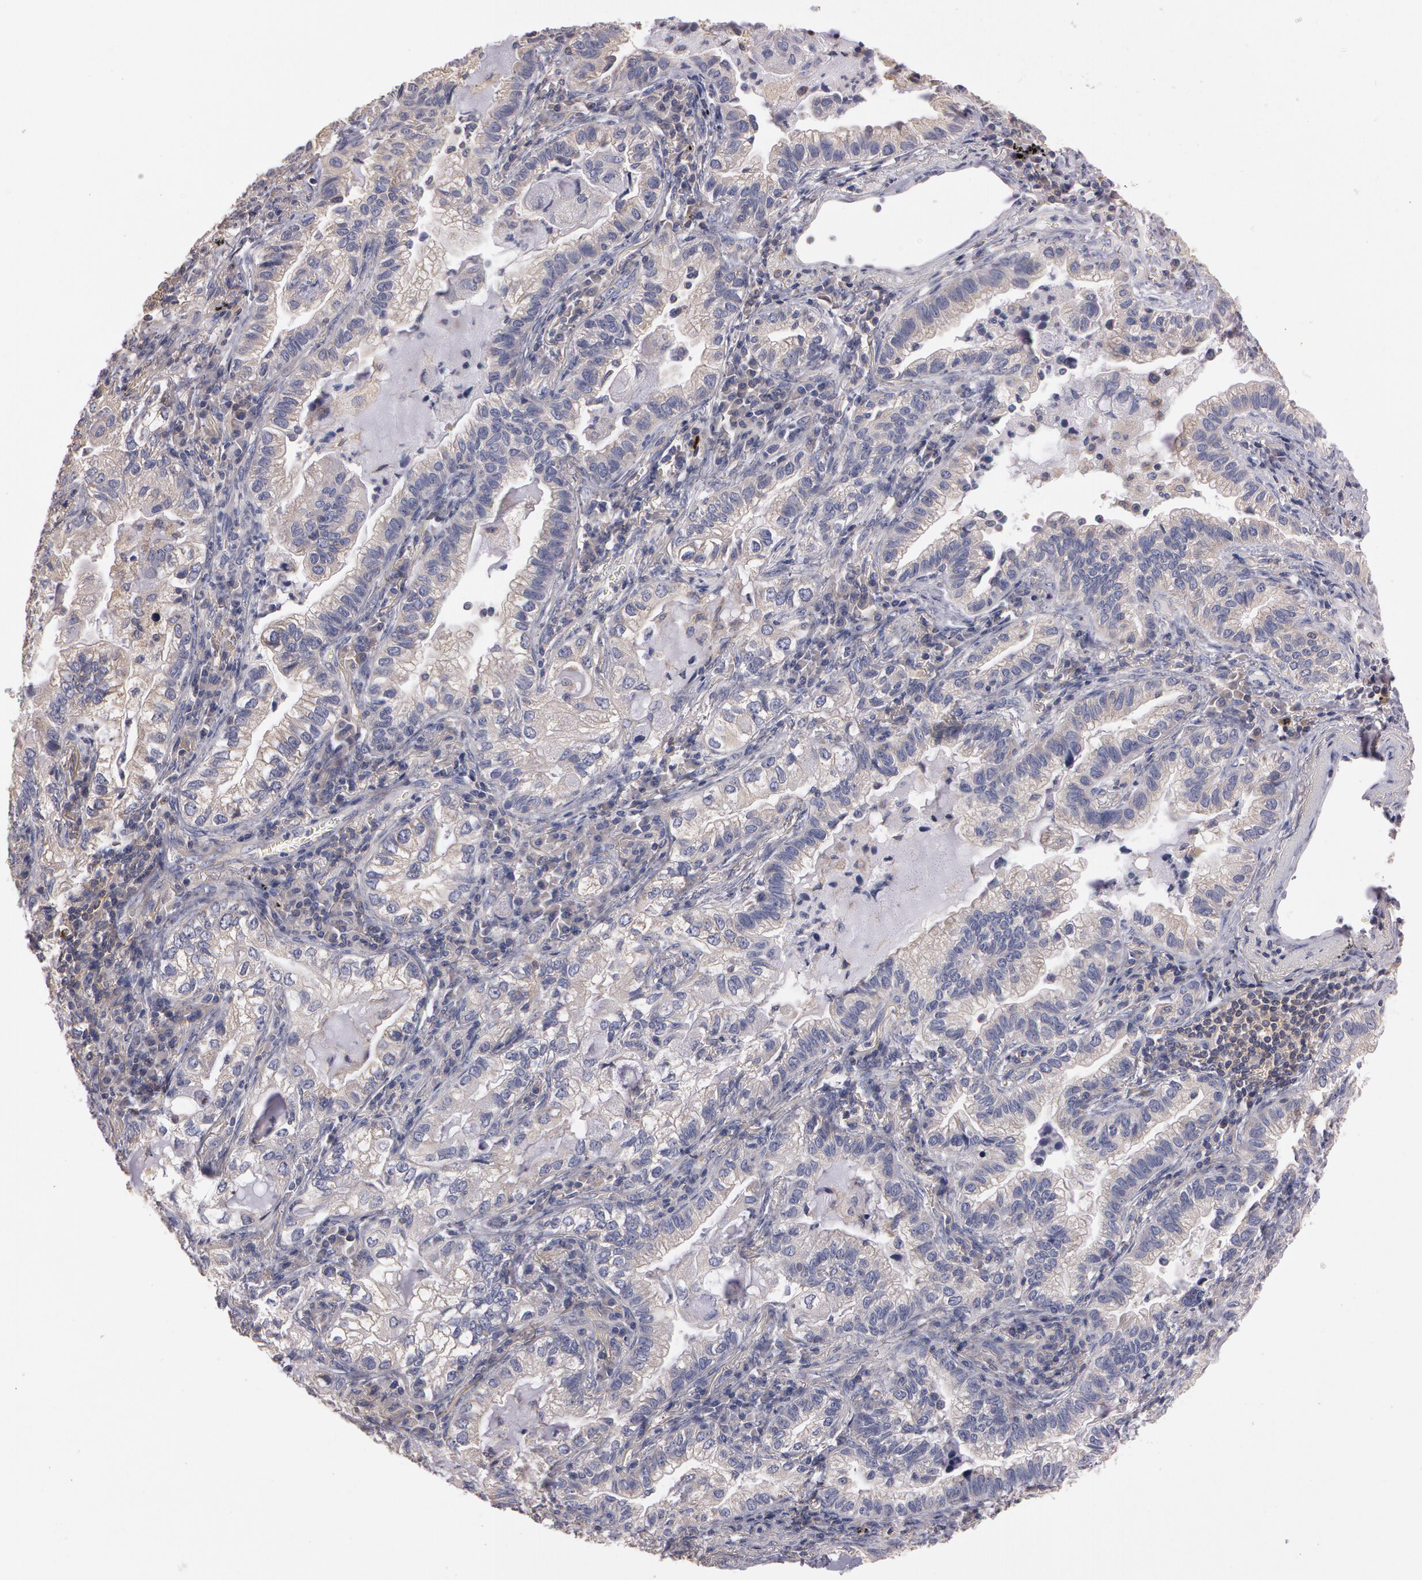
{"staining": {"intensity": "weak", "quantity": "<25%", "location": "cytoplasmic/membranous"}, "tissue": "lung cancer", "cell_type": "Tumor cells", "image_type": "cancer", "snomed": [{"axis": "morphology", "description": "Adenocarcinoma, NOS"}, {"axis": "topography", "description": "Lung"}], "caption": "The photomicrograph displays no staining of tumor cells in lung cancer.", "gene": "NEK9", "patient": {"sex": "female", "age": 50}}